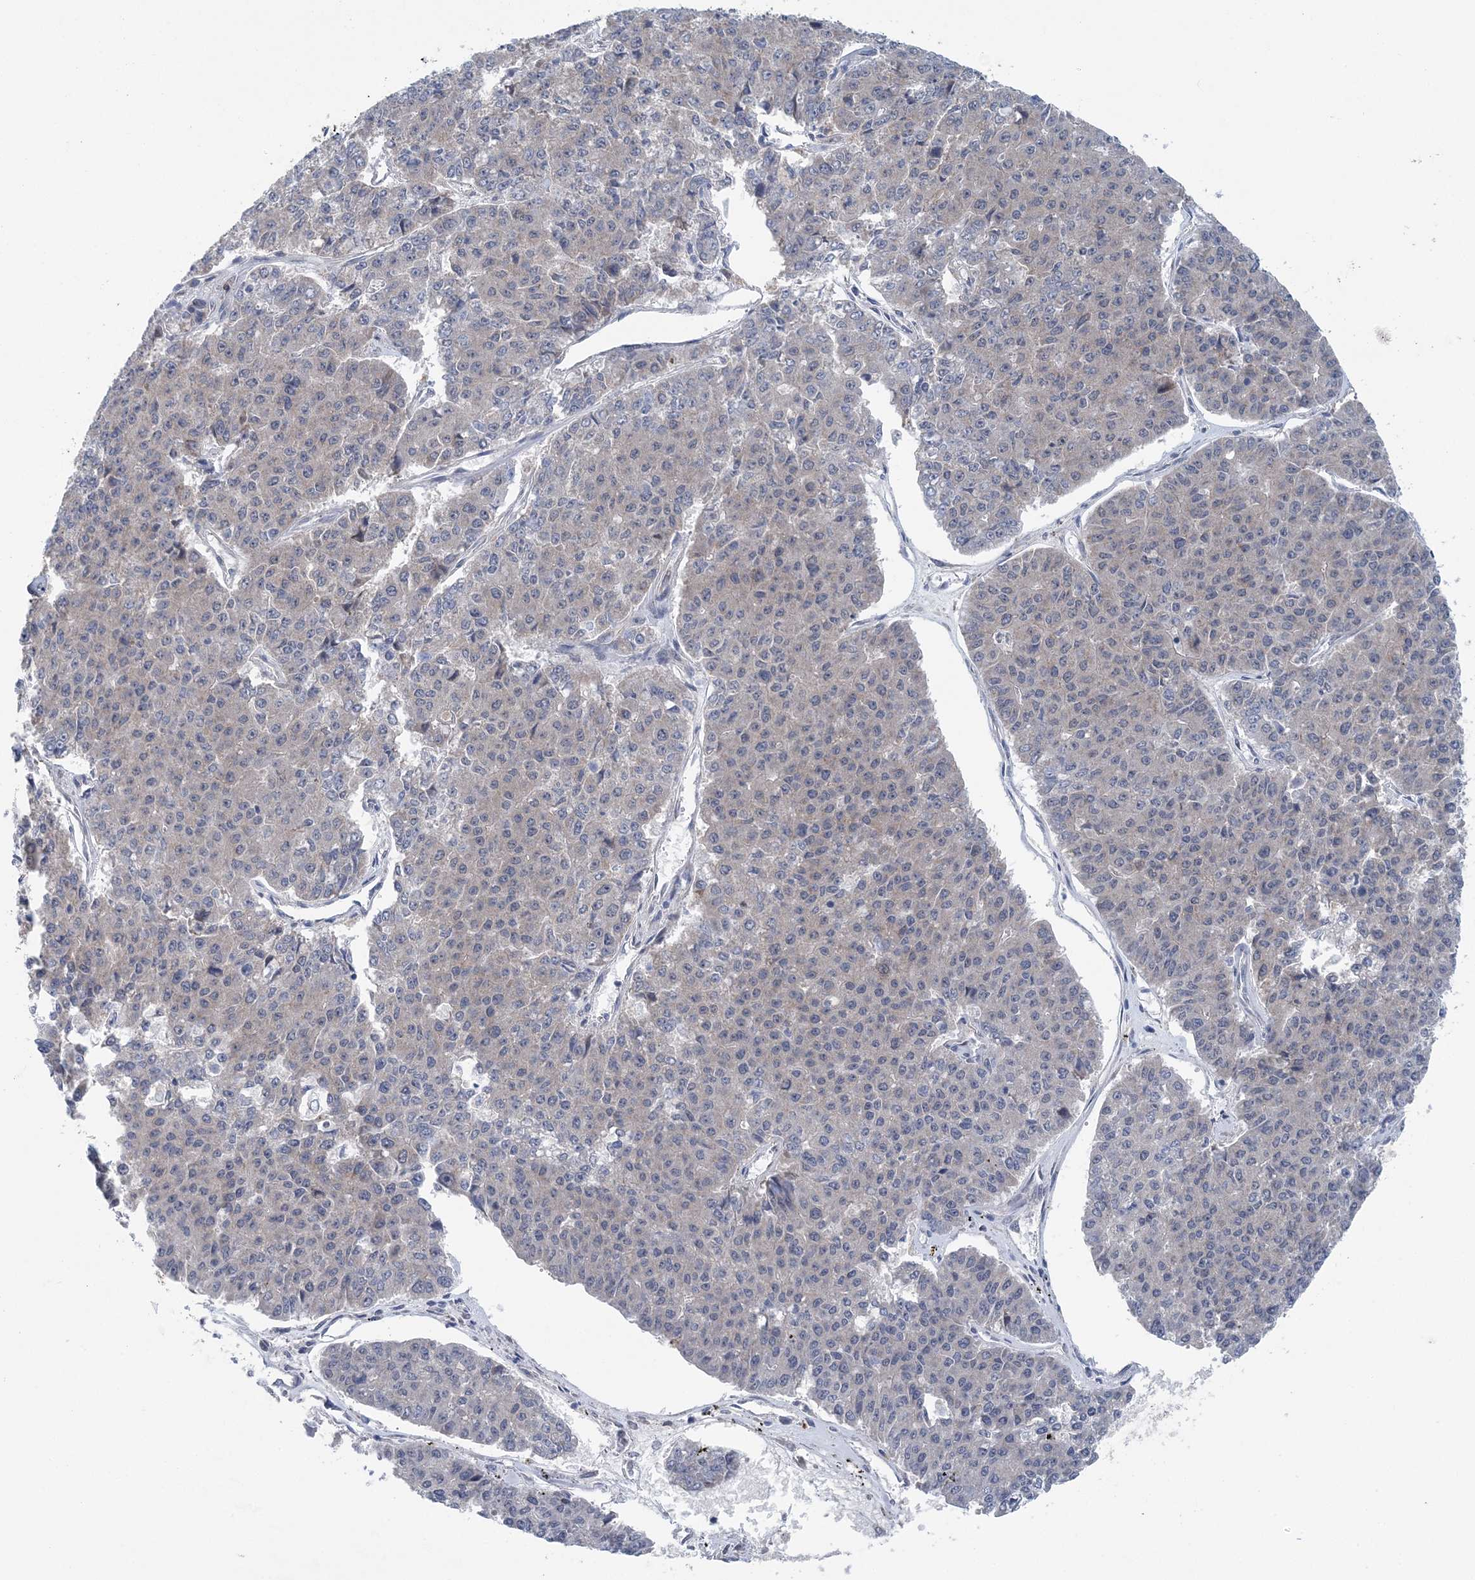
{"staining": {"intensity": "negative", "quantity": "none", "location": "none"}, "tissue": "pancreatic cancer", "cell_type": "Tumor cells", "image_type": "cancer", "snomed": [{"axis": "morphology", "description": "Adenocarcinoma, NOS"}, {"axis": "topography", "description": "Pancreas"}], "caption": "High magnification brightfield microscopy of pancreatic adenocarcinoma stained with DAB (3,3'-diaminobenzidine) (brown) and counterstained with hematoxylin (blue): tumor cells show no significant positivity.", "gene": "COPE", "patient": {"sex": "male", "age": 50}}